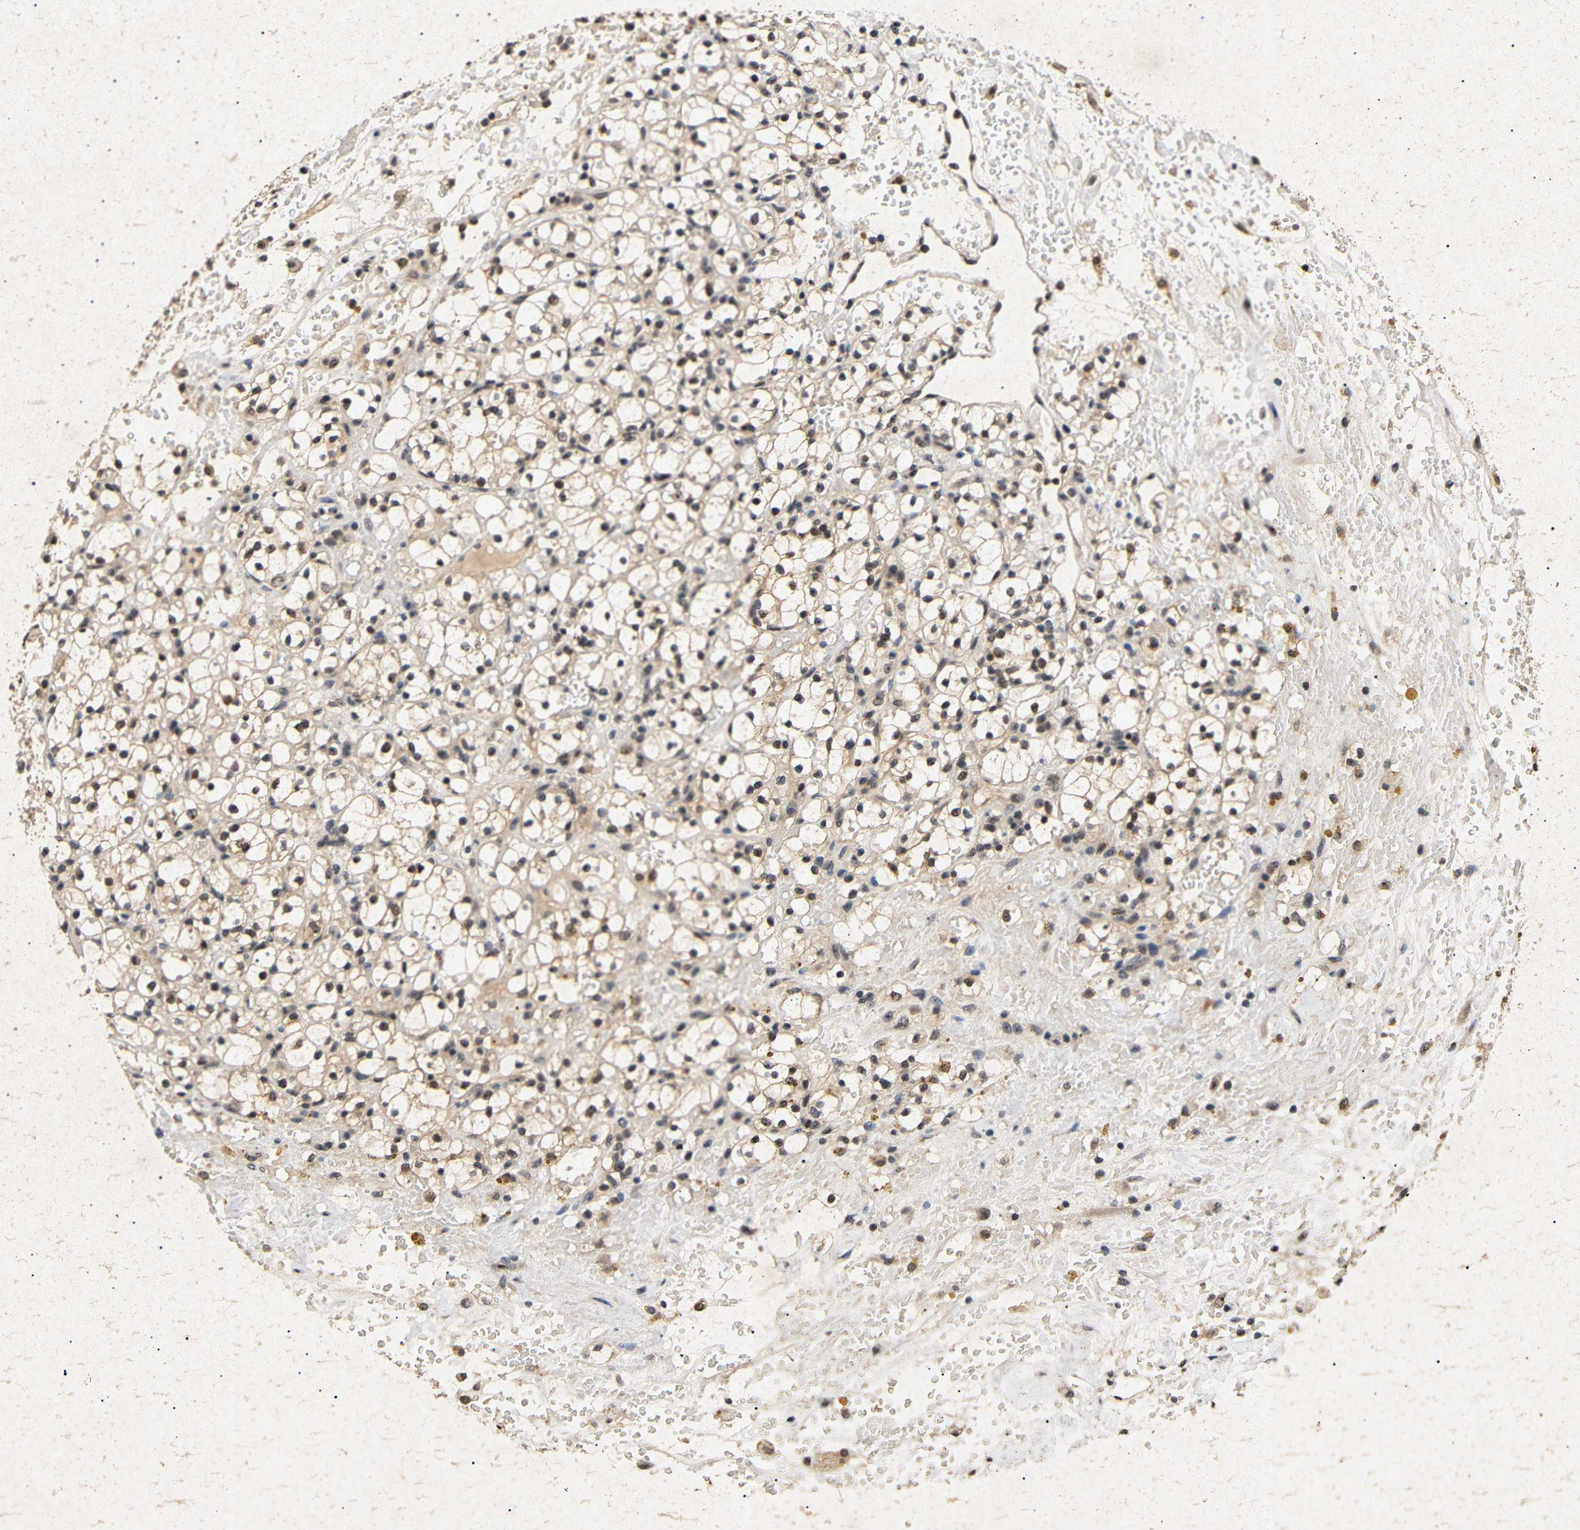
{"staining": {"intensity": "moderate", "quantity": ">75%", "location": "cytoplasmic/membranous,nuclear"}, "tissue": "renal cancer", "cell_type": "Tumor cells", "image_type": "cancer", "snomed": [{"axis": "morphology", "description": "Adenocarcinoma, NOS"}, {"axis": "topography", "description": "Kidney"}], "caption": "Renal cancer (adenocarcinoma) was stained to show a protein in brown. There is medium levels of moderate cytoplasmic/membranous and nuclear positivity in about >75% of tumor cells.", "gene": "PARN", "patient": {"sex": "male", "age": 61}}